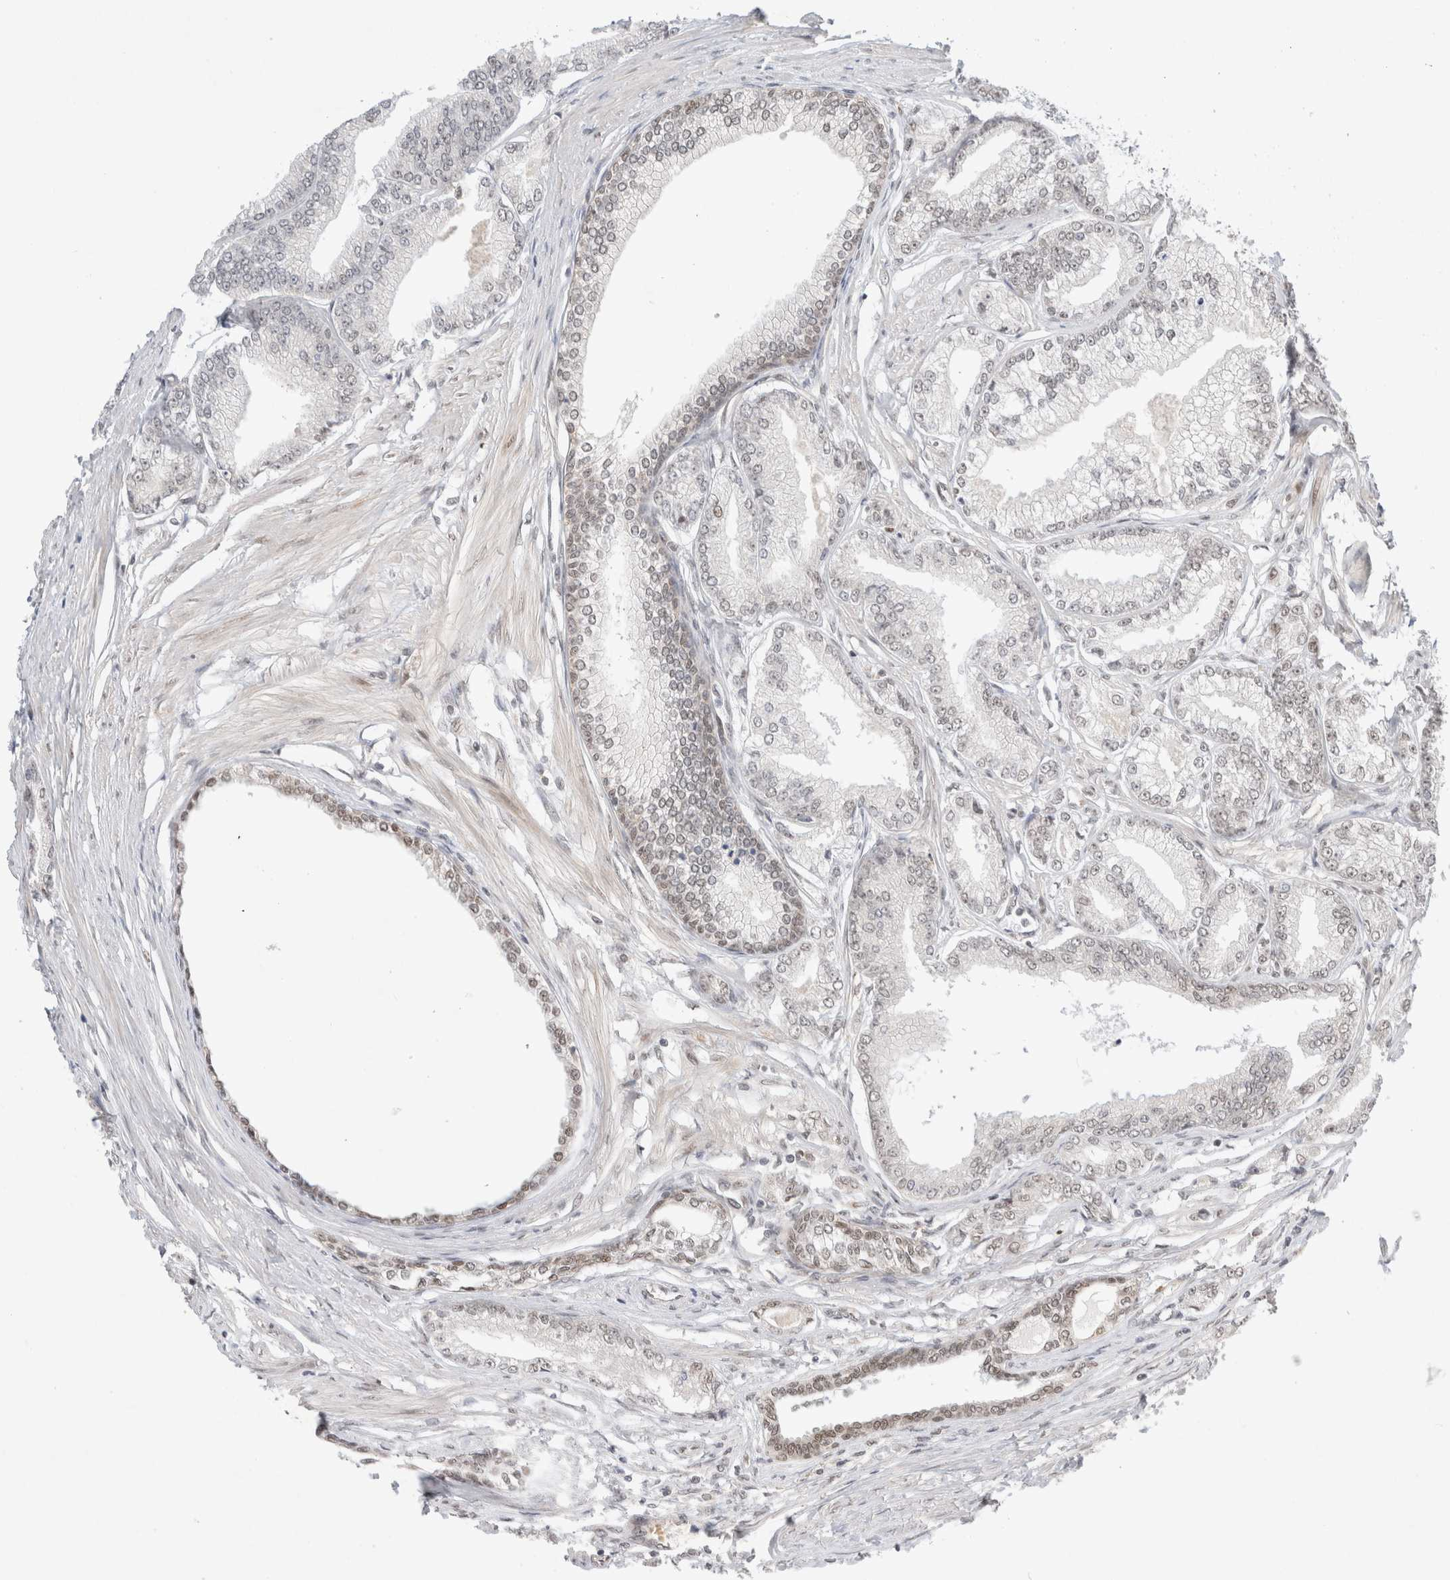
{"staining": {"intensity": "weak", "quantity": "<25%", "location": "nuclear"}, "tissue": "prostate cancer", "cell_type": "Tumor cells", "image_type": "cancer", "snomed": [{"axis": "morphology", "description": "Adenocarcinoma, Low grade"}, {"axis": "topography", "description": "Prostate"}], "caption": "High magnification brightfield microscopy of prostate cancer (adenocarcinoma (low-grade)) stained with DAB (brown) and counterstained with hematoxylin (blue): tumor cells show no significant staining.", "gene": "GTF2I", "patient": {"sex": "male", "age": 52}}